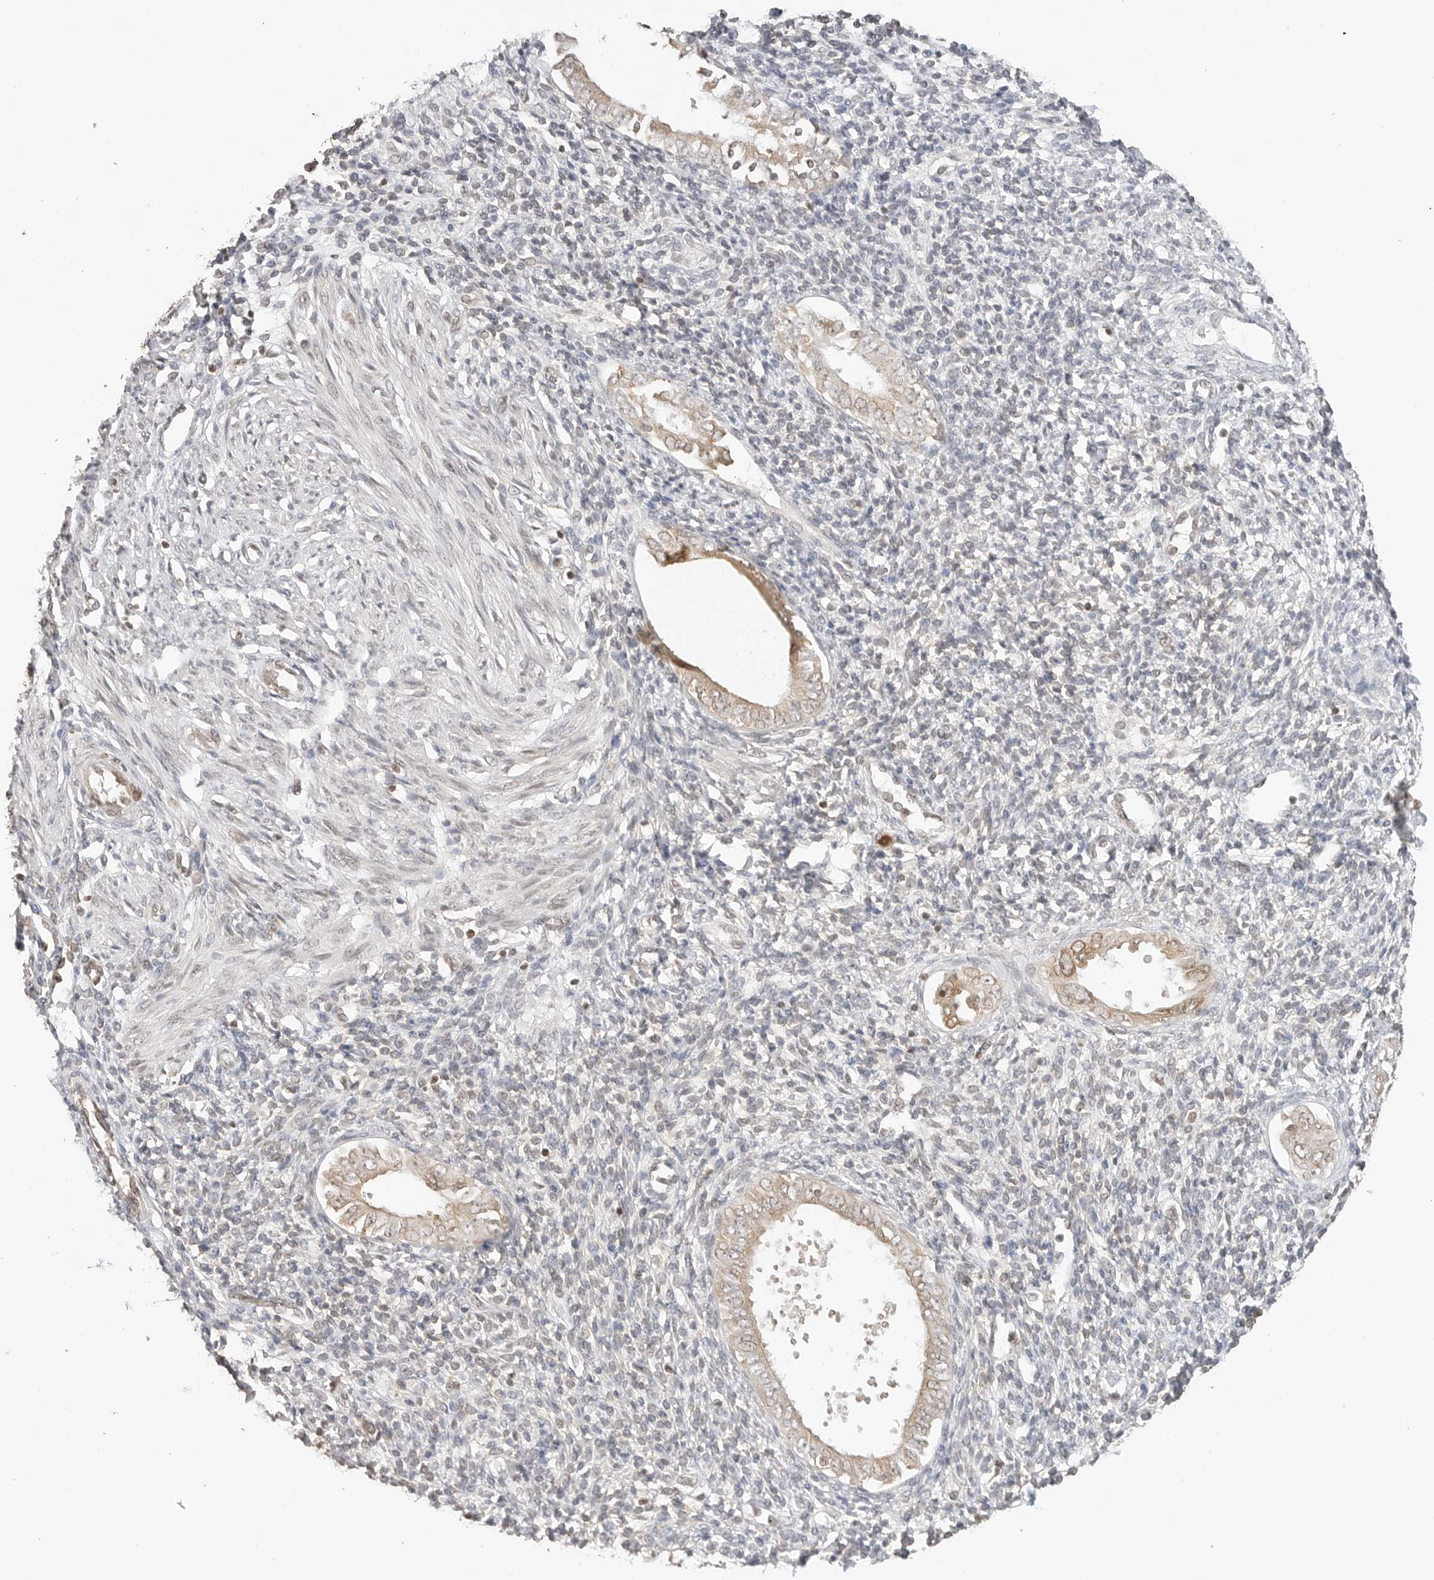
{"staining": {"intensity": "negative", "quantity": "none", "location": "none"}, "tissue": "endometrium", "cell_type": "Cells in endometrial stroma", "image_type": "normal", "snomed": [{"axis": "morphology", "description": "Normal tissue, NOS"}, {"axis": "topography", "description": "Endometrium"}], "caption": "Cells in endometrial stroma are negative for protein expression in unremarkable human endometrium. (Stains: DAB IHC with hematoxylin counter stain, Microscopy: brightfield microscopy at high magnification).", "gene": "POLH", "patient": {"sex": "female", "age": 66}}